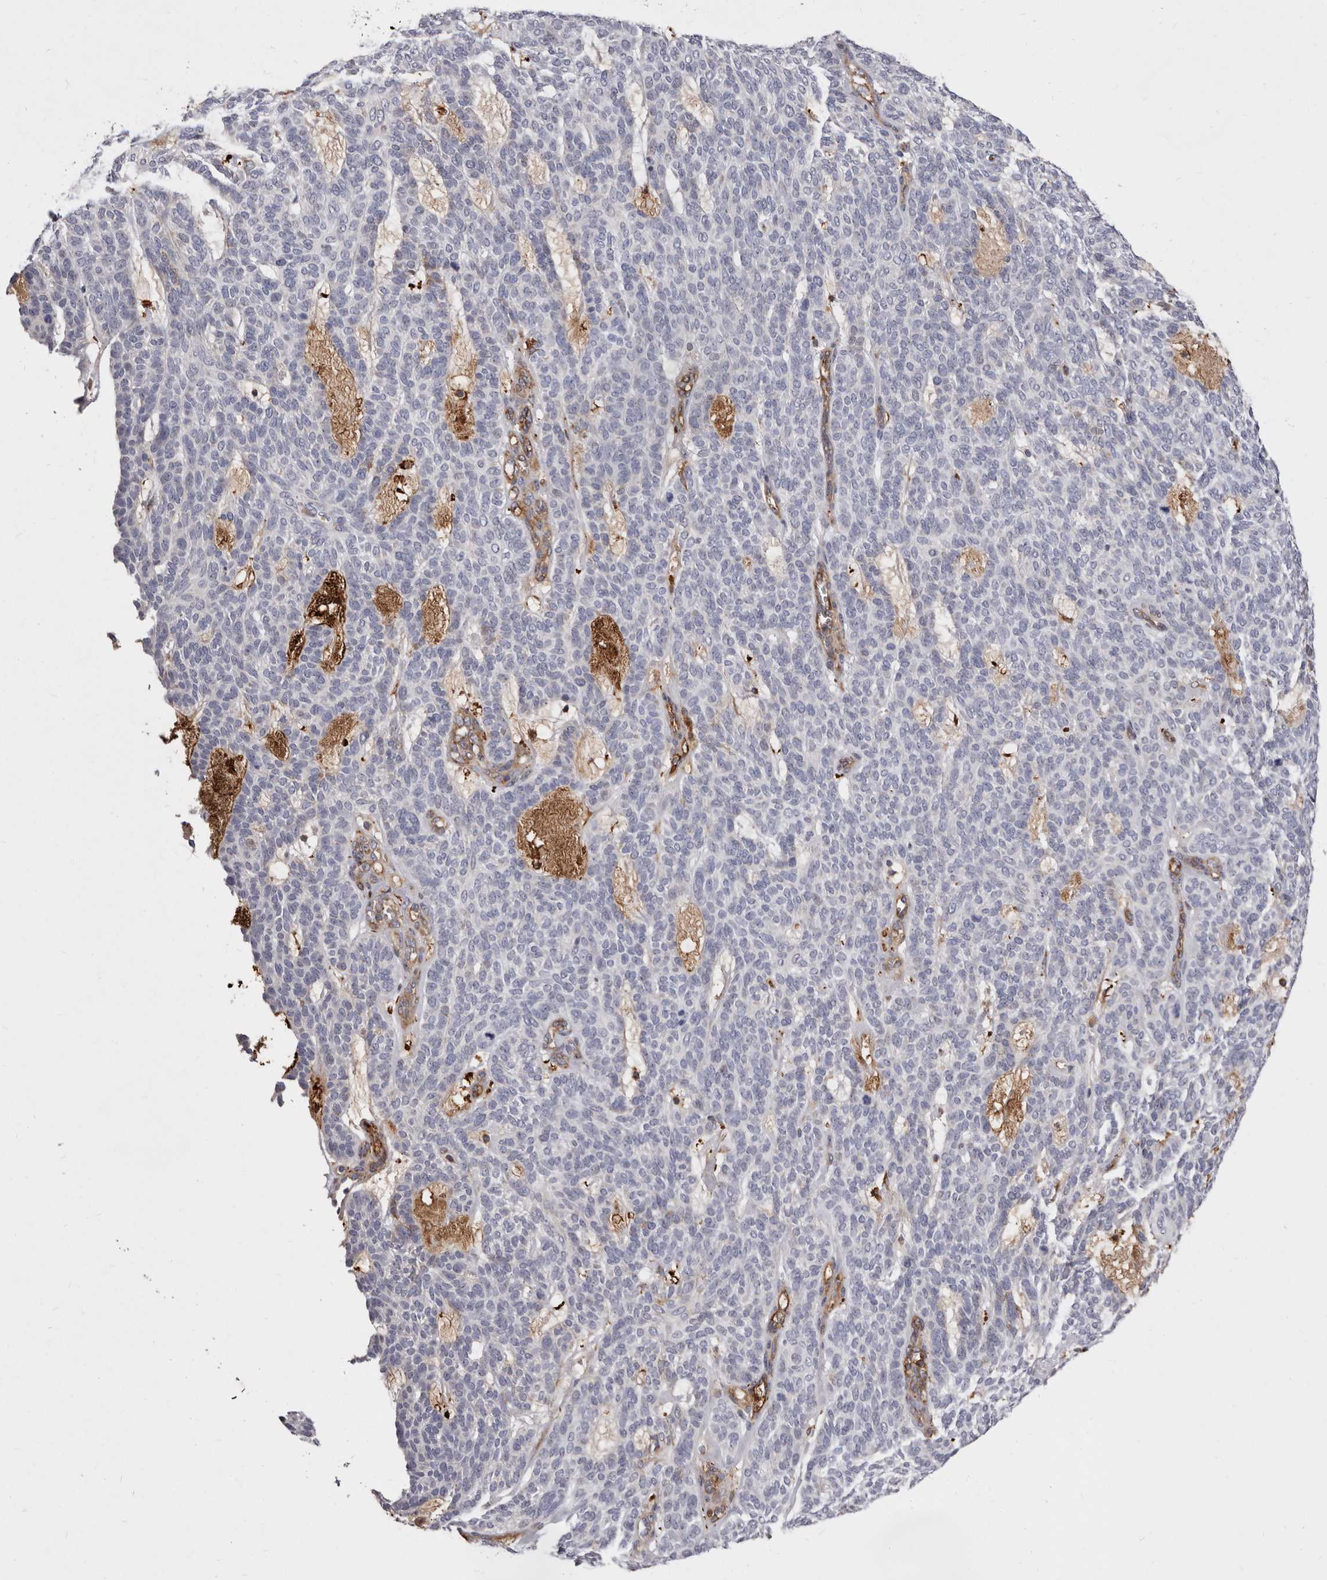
{"staining": {"intensity": "moderate", "quantity": "<25%", "location": "cytoplasmic/membranous"}, "tissue": "skin cancer", "cell_type": "Tumor cells", "image_type": "cancer", "snomed": [{"axis": "morphology", "description": "Squamous cell carcinoma, NOS"}, {"axis": "topography", "description": "Skin"}], "caption": "Squamous cell carcinoma (skin) stained with a brown dye demonstrates moderate cytoplasmic/membranous positive expression in about <25% of tumor cells.", "gene": "NUBPL", "patient": {"sex": "female", "age": 90}}